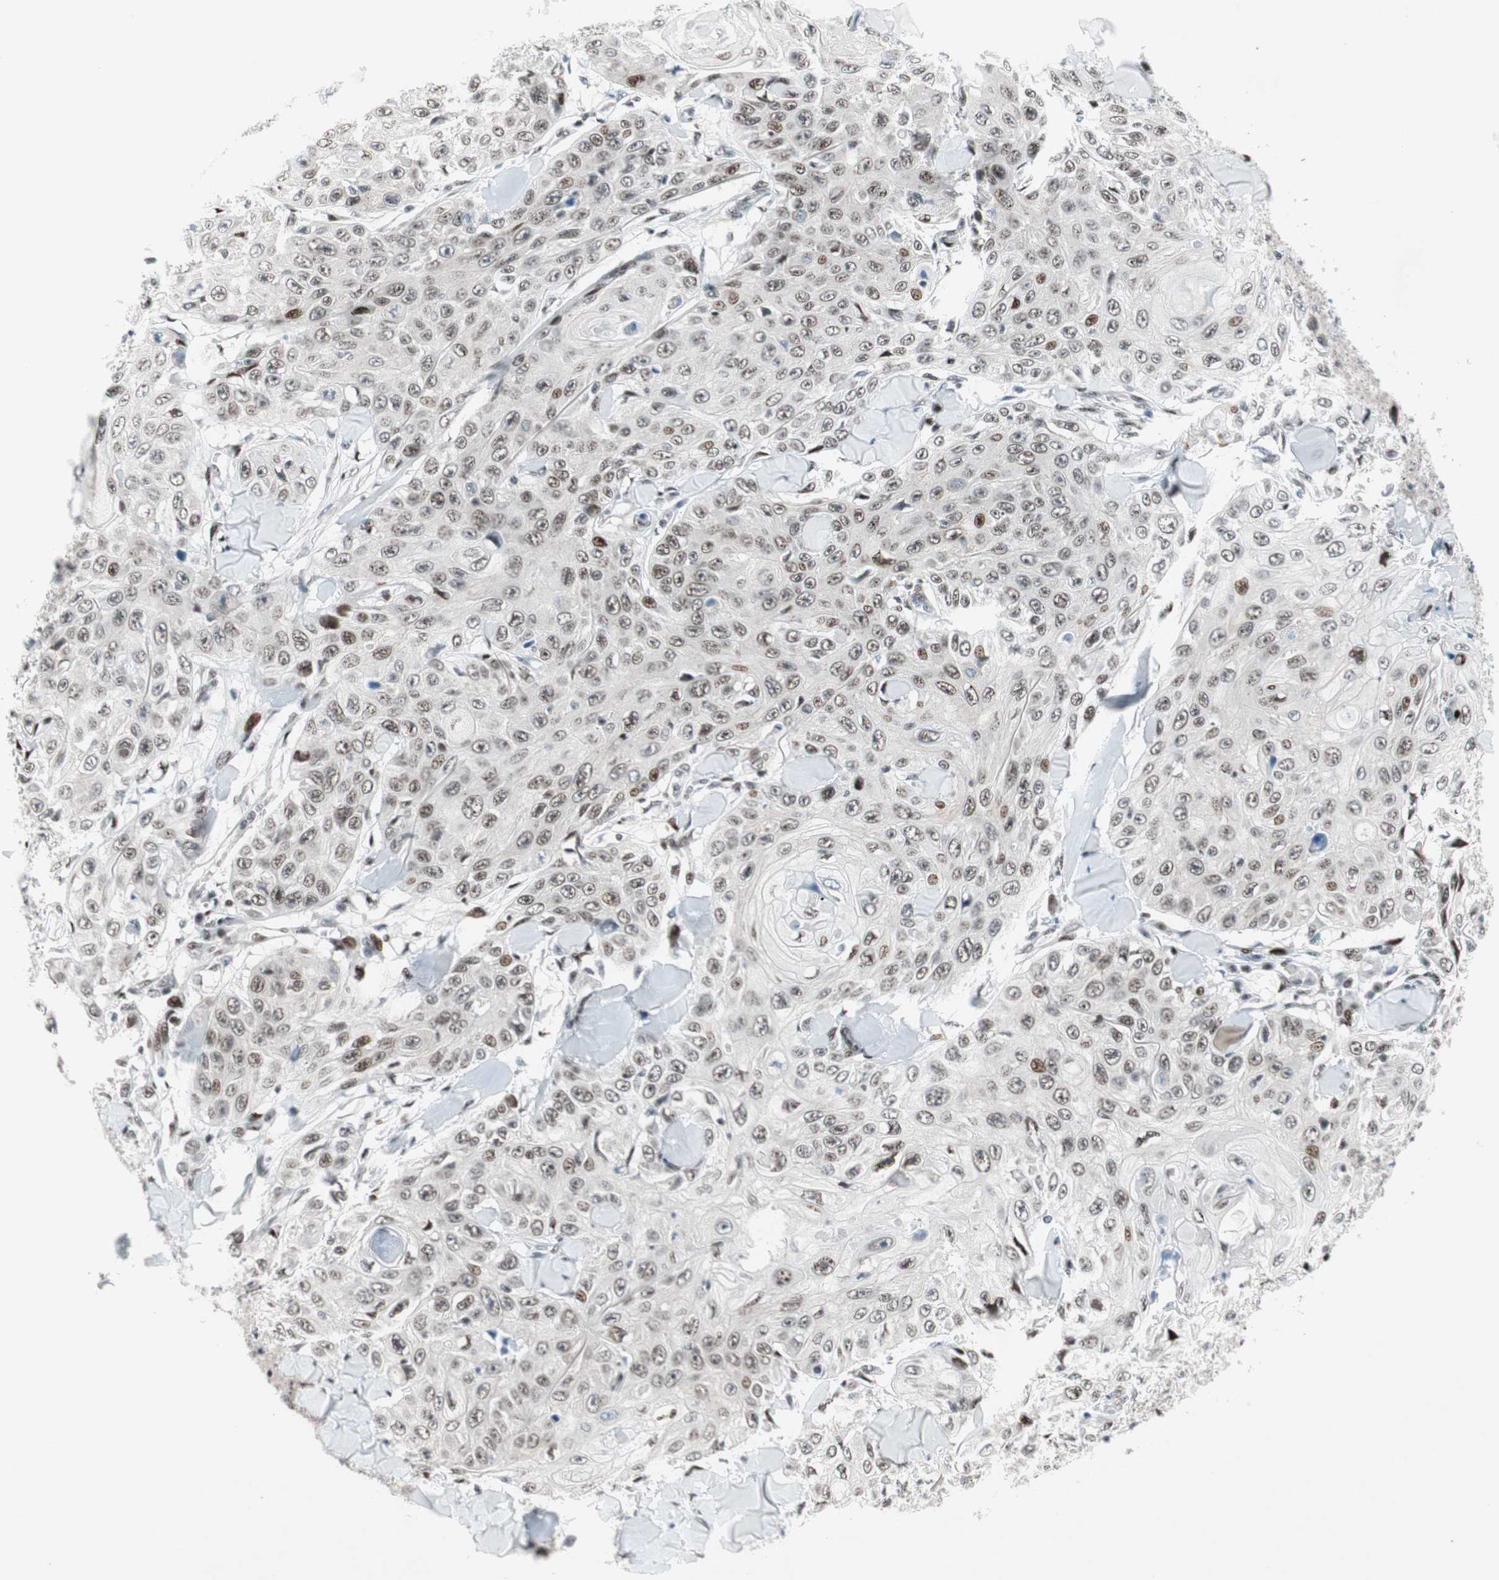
{"staining": {"intensity": "weak", "quantity": "<25%", "location": "nuclear"}, "tissue": "skin cancer", "cell_type": "Tumor cells", "image_type": "cancer", "snomed": [{"axis": "morphology", "description": "Squamous cell carcinoma, NOS"}, {"axis": "topography", "description": "Skin"}], "caption": "IHC photomicrograph of neoplastic tissue: human skin cancer (squamous cell carcinoma) stained with DAB demonstrates no significant protein expression in tumor cells.", "gene": "FBXO44", "patient": {"sex": "male", "age": 86}}